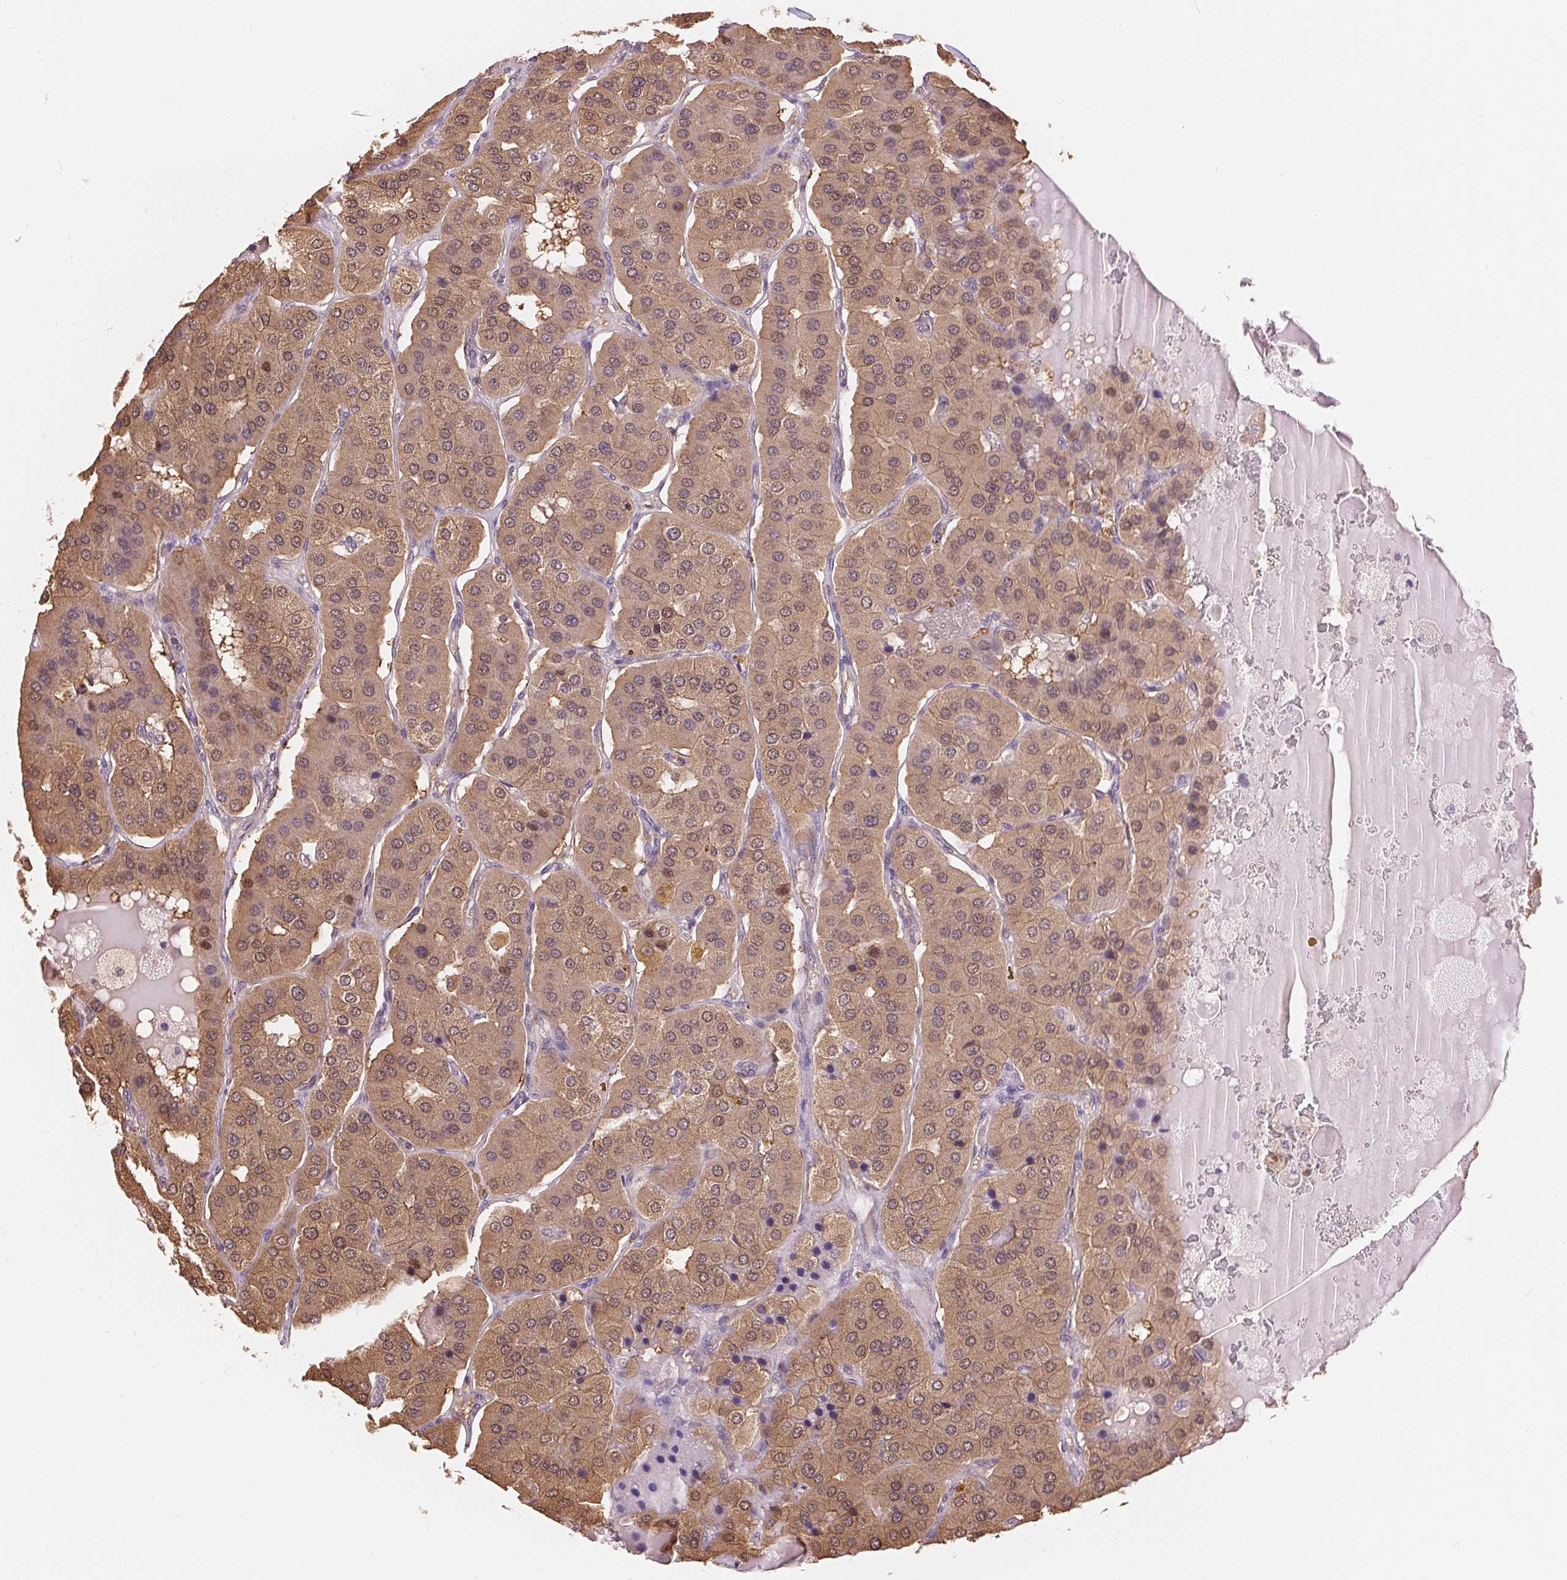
{"staining": {"intensity": "moderate", "quantity": ">75%", "location": "cytoplasmic/membranous,nuclear"}, "tissue": "parathyroid gland", "cell_type": "Glandular cells", "image_type": "normal", "snomed": [{"axis": "morphology", "description": "Normal tissue, NOS"}, {"axis": "morphology", "description": "Adenoma, NOS"}, {"axis": "topography", "description": "Parathyroid gland"}], "caption": "The image shows immunohistochemical staining of benign parathyroid gland. There is moderate cytoplasmic/membranous,nuclear positivity is identified in about >75% of glandular cells.", "gene": "TMEM273", "patient": {"sex": "female", "age": 86}}